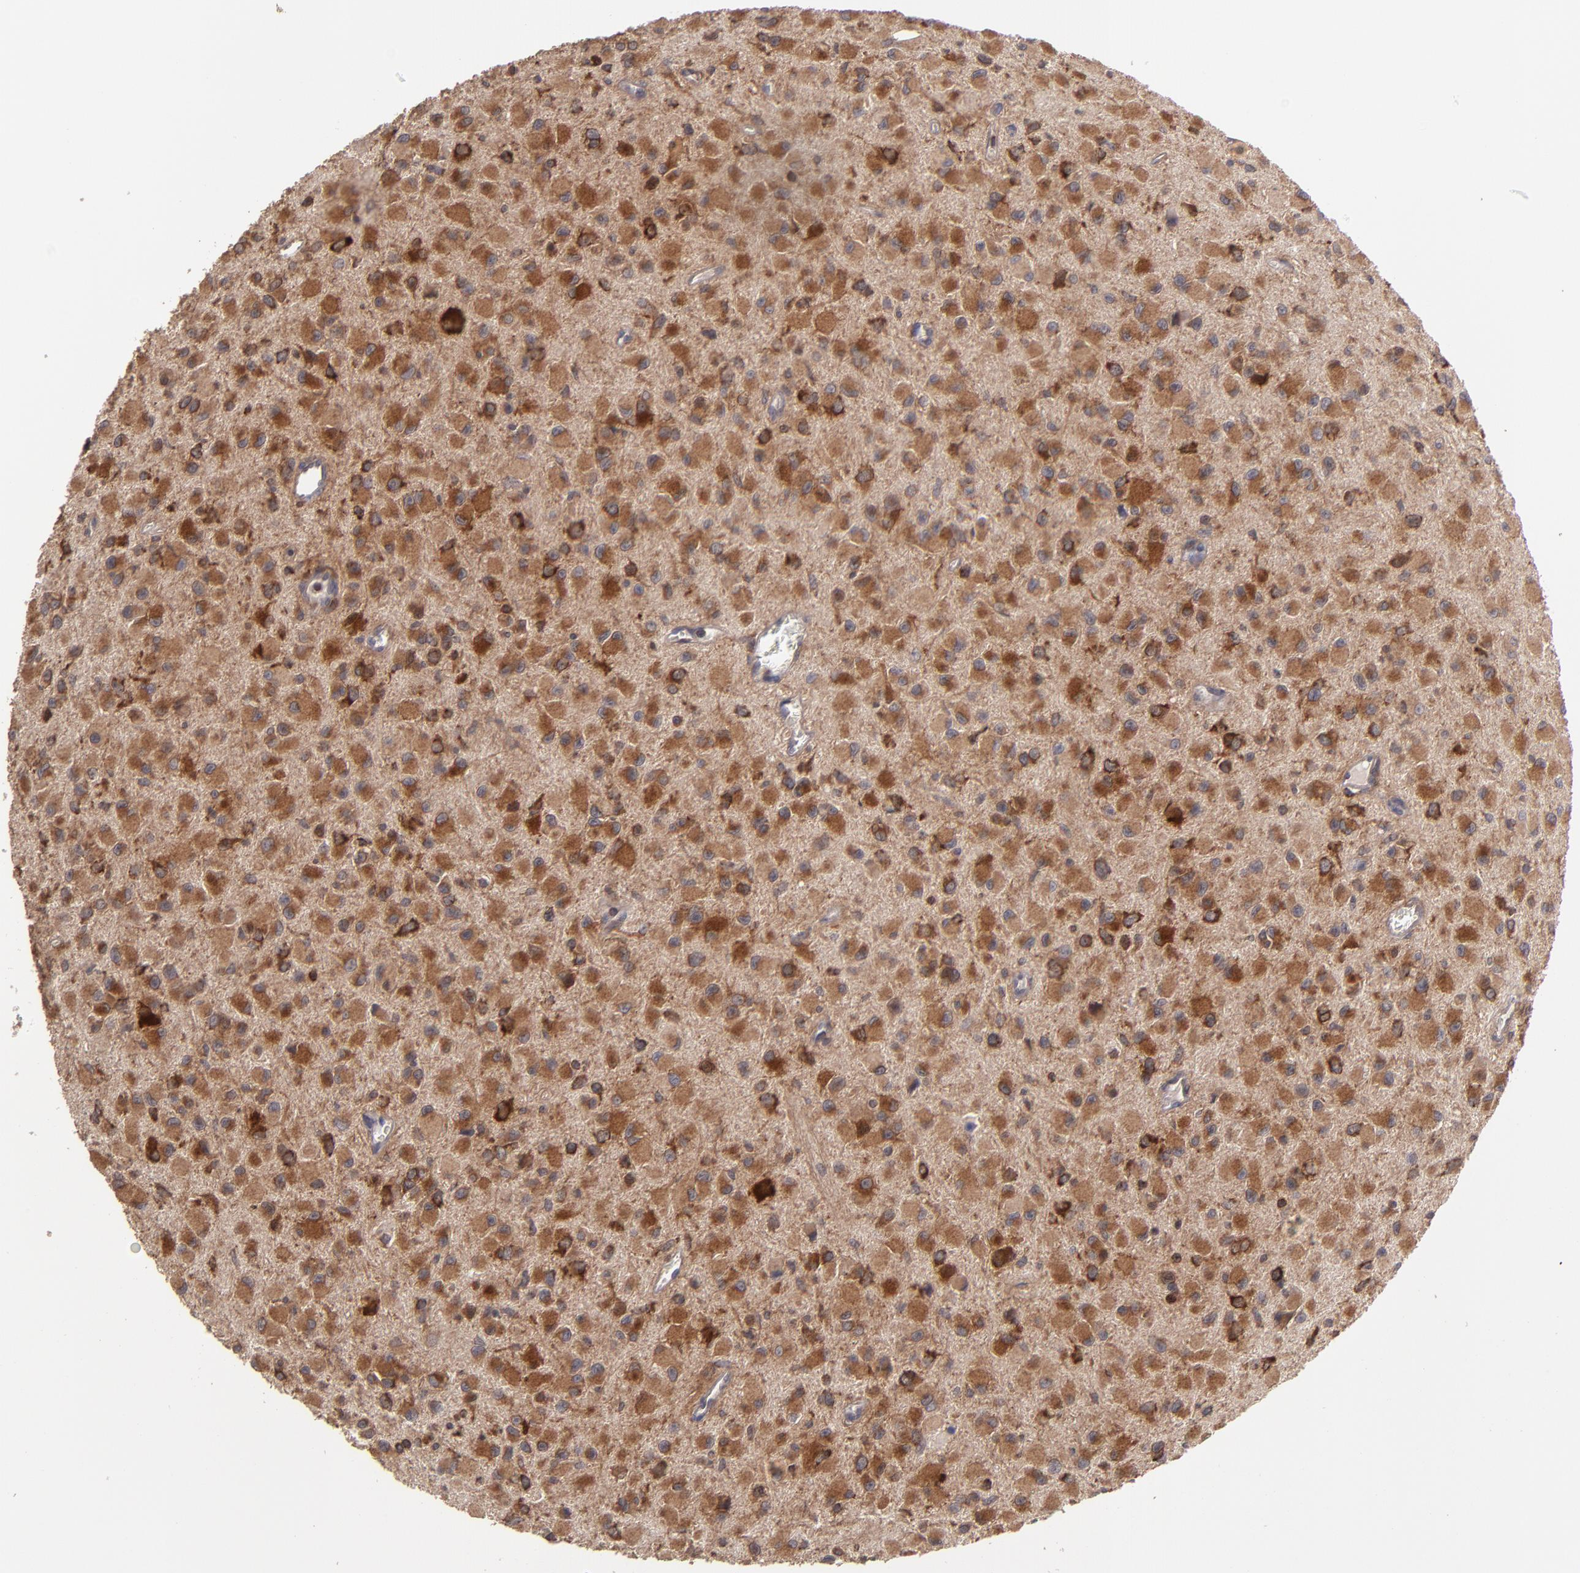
{"staining": {"intensity": "strong", "quantity": ">75%", "location": "cytoplasmic/membranous"}, "tissue": "glioma", "cell_type": "Tumor cells", "image_type": "cancer", "snomed": [{"axis": "morphology", "description": "Glioma, malignant, Low grade"}, {"axis": "topography", "description": "Brain"}], "caption": "Protein analysis of malignant low-grade glioma tissue exhibits strong cytoplasmic/membranous positivity in about >75% of tumor cells. Immunohistochemistry stains the protein of interest in brown and the nuclei are stained blue.", "gene": "NF2", "patient": {"sex": "male", "age": 42}}